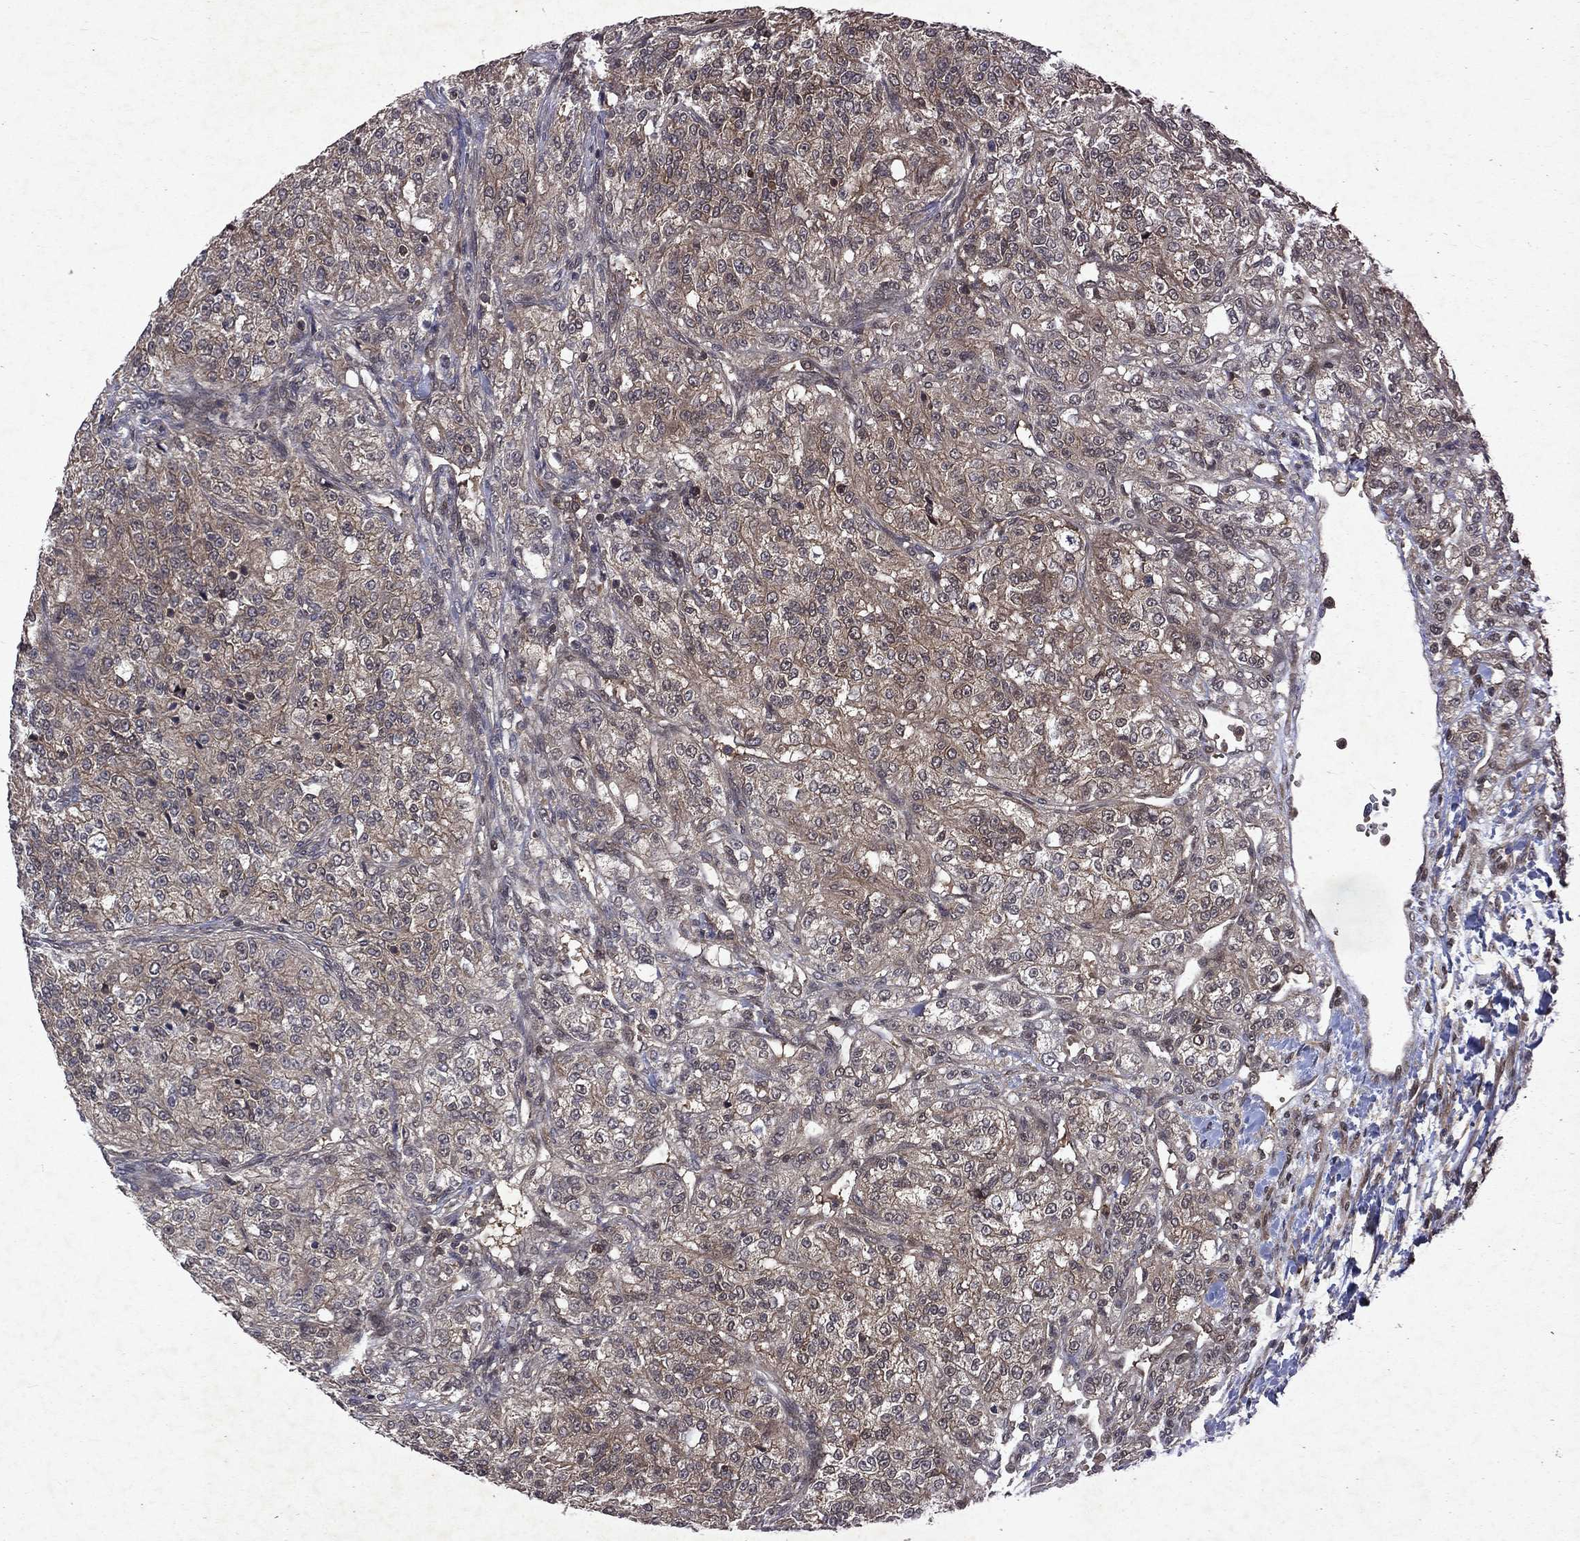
{"staining": {"intensity": "weak", "quantity": "25%-75%", "location": "cytoplasmic/membranous"}, "tissue": "renal cancer", "cell_type": "Tumor cells", "image_type": "cancer", "snomed": [{"axis": "morphology", "description": "Adenocarcinoma, NOS"}, {"axis": "topography", "description": "Kidney"}], "caption": "Immunohistochemical staining of human renal cancer (adenocarcinoma) demonstrates low levels of weak cytoplasmic/membranous protein staining in about 25%-75% of tumor cells. The staining is performed using DAB brown chromogen to label protein expression. The nuclei are counter-stained blue using hematoxylin.", "gene": "MTAP", "patient": {"sex": "female", "age": 63}}